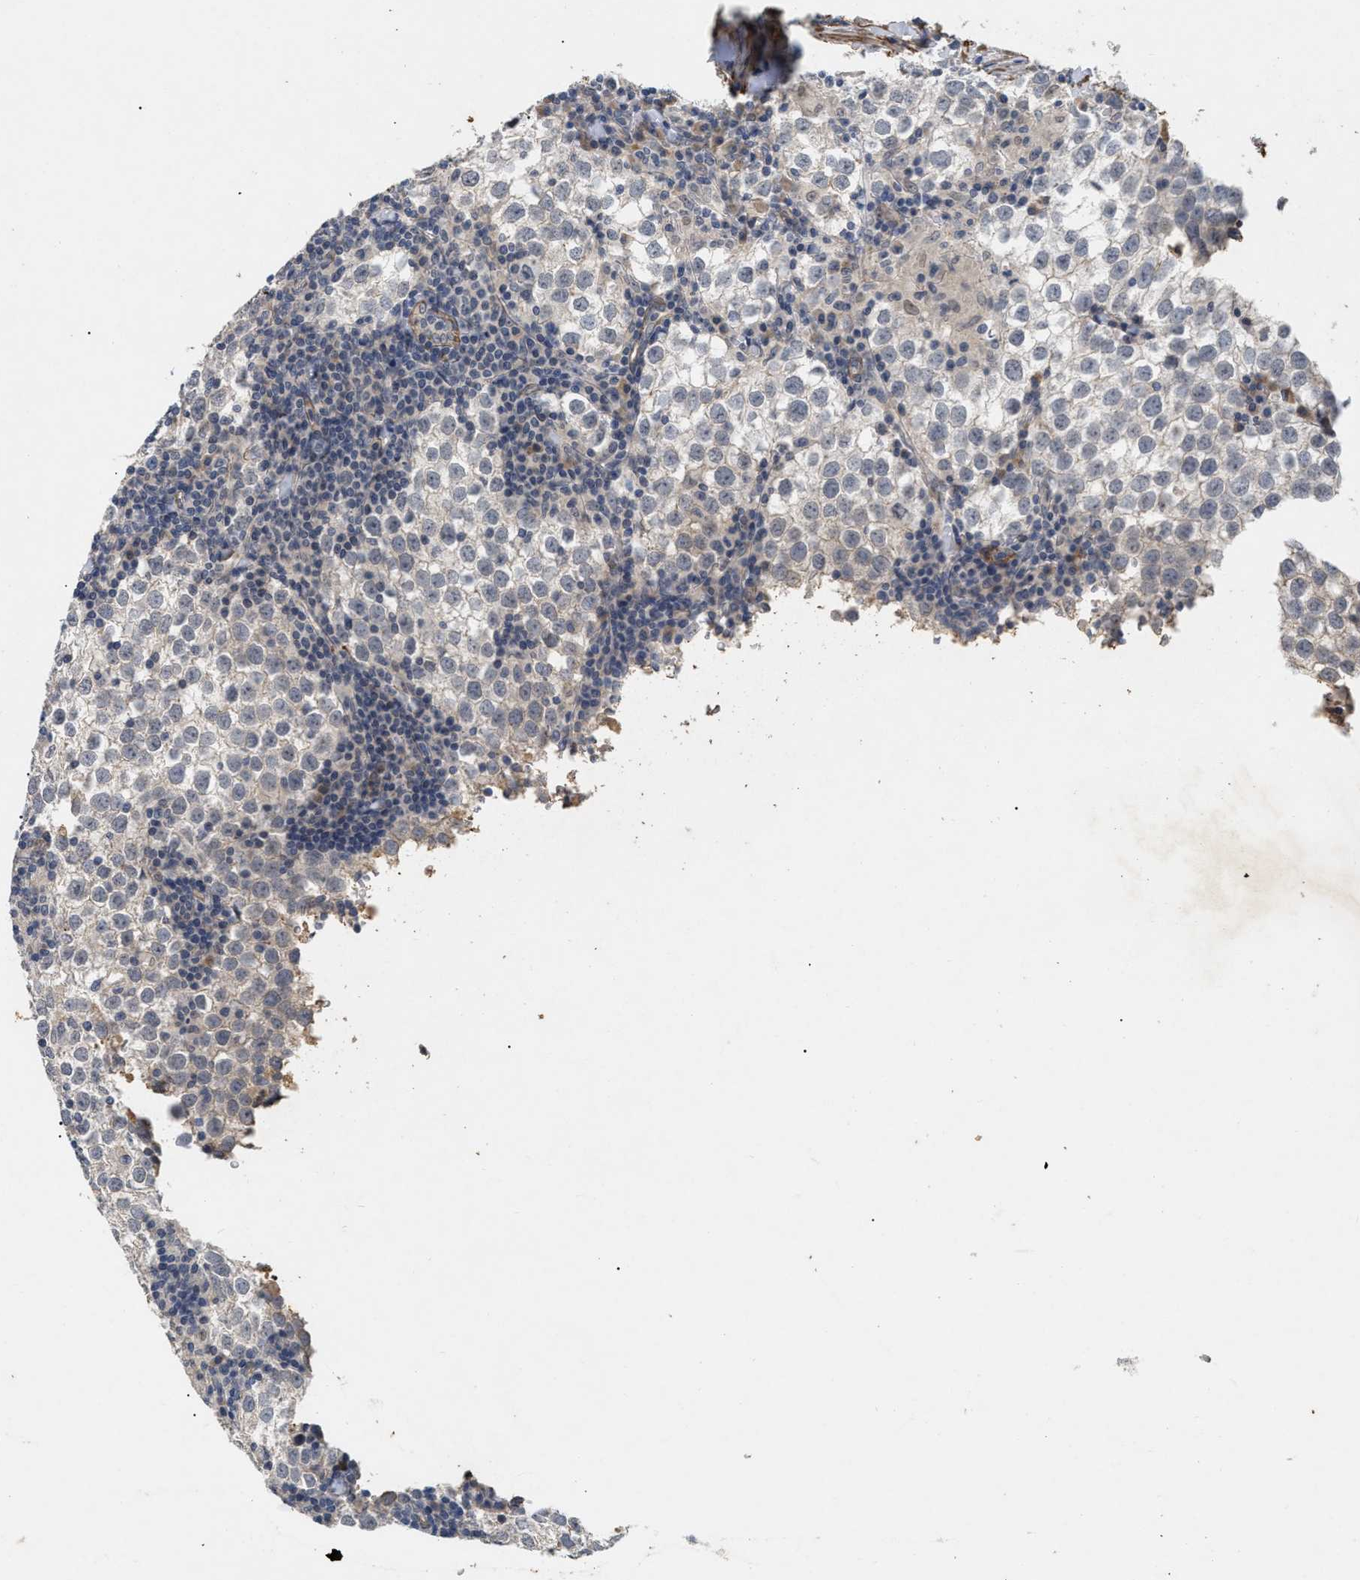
{"staining": {"intensity": "negative", "quantity": "none", "location": "none"}, "tissue": "testis cancer", "cell_type": "Tumor cells", "image_type": "cancer", "snomed": [{"axis": "morphology", "description": "Seminoma, NOS"}, {"axis": "morphology", "description": "Carcinoma, Embryonal, NOS"}, {"axis": "topography", "description": "Testis"}], "caption": "Testis cancer was stained to show a protein in brown. There is no significant expression in tumor cells. (DAB immunohistochemistry visualized using brightfield microscopy, high magnification).", "gene": "ST6GALNAC6", "patient": {"sex": "male", "age": 36}}